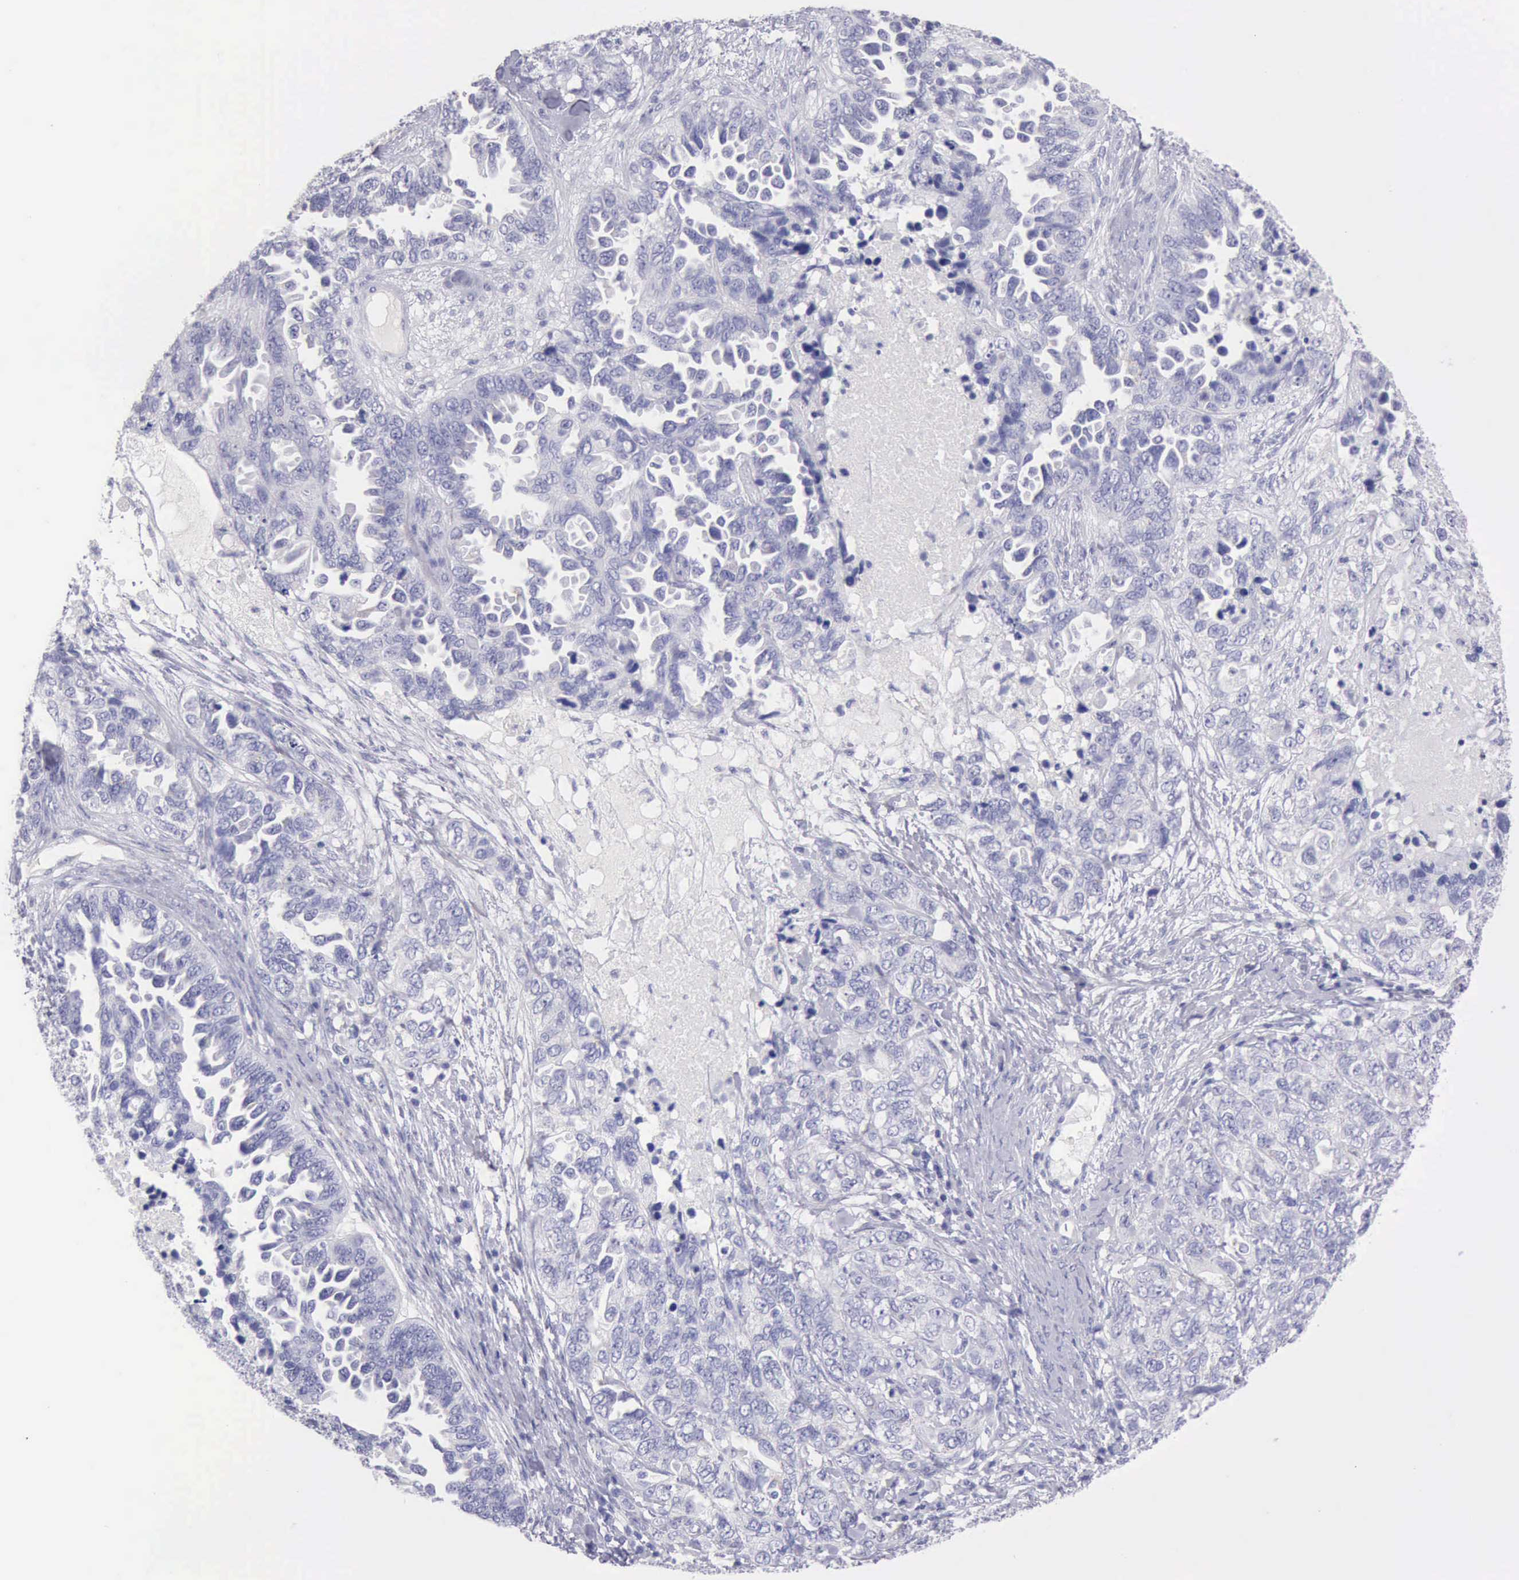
{"staining": {"intensity": "negative", "quantity": "none", "location": "none"}, "tissue": "ovarian cancer", "cell_type": "Tumor cells", "image_type": "cancer", "snomed": [{"axis": "morphology", "description": "Cystadenocarcinoma, serous, NOS"}, {"axis": "topography", "description": "Ovary"}], "caption": "Protein analysis of ovarian cancer reveals no significant positivity in tumor cells.", "gene": "AOC3", "patient": {"sex": "female", "age": 82}}